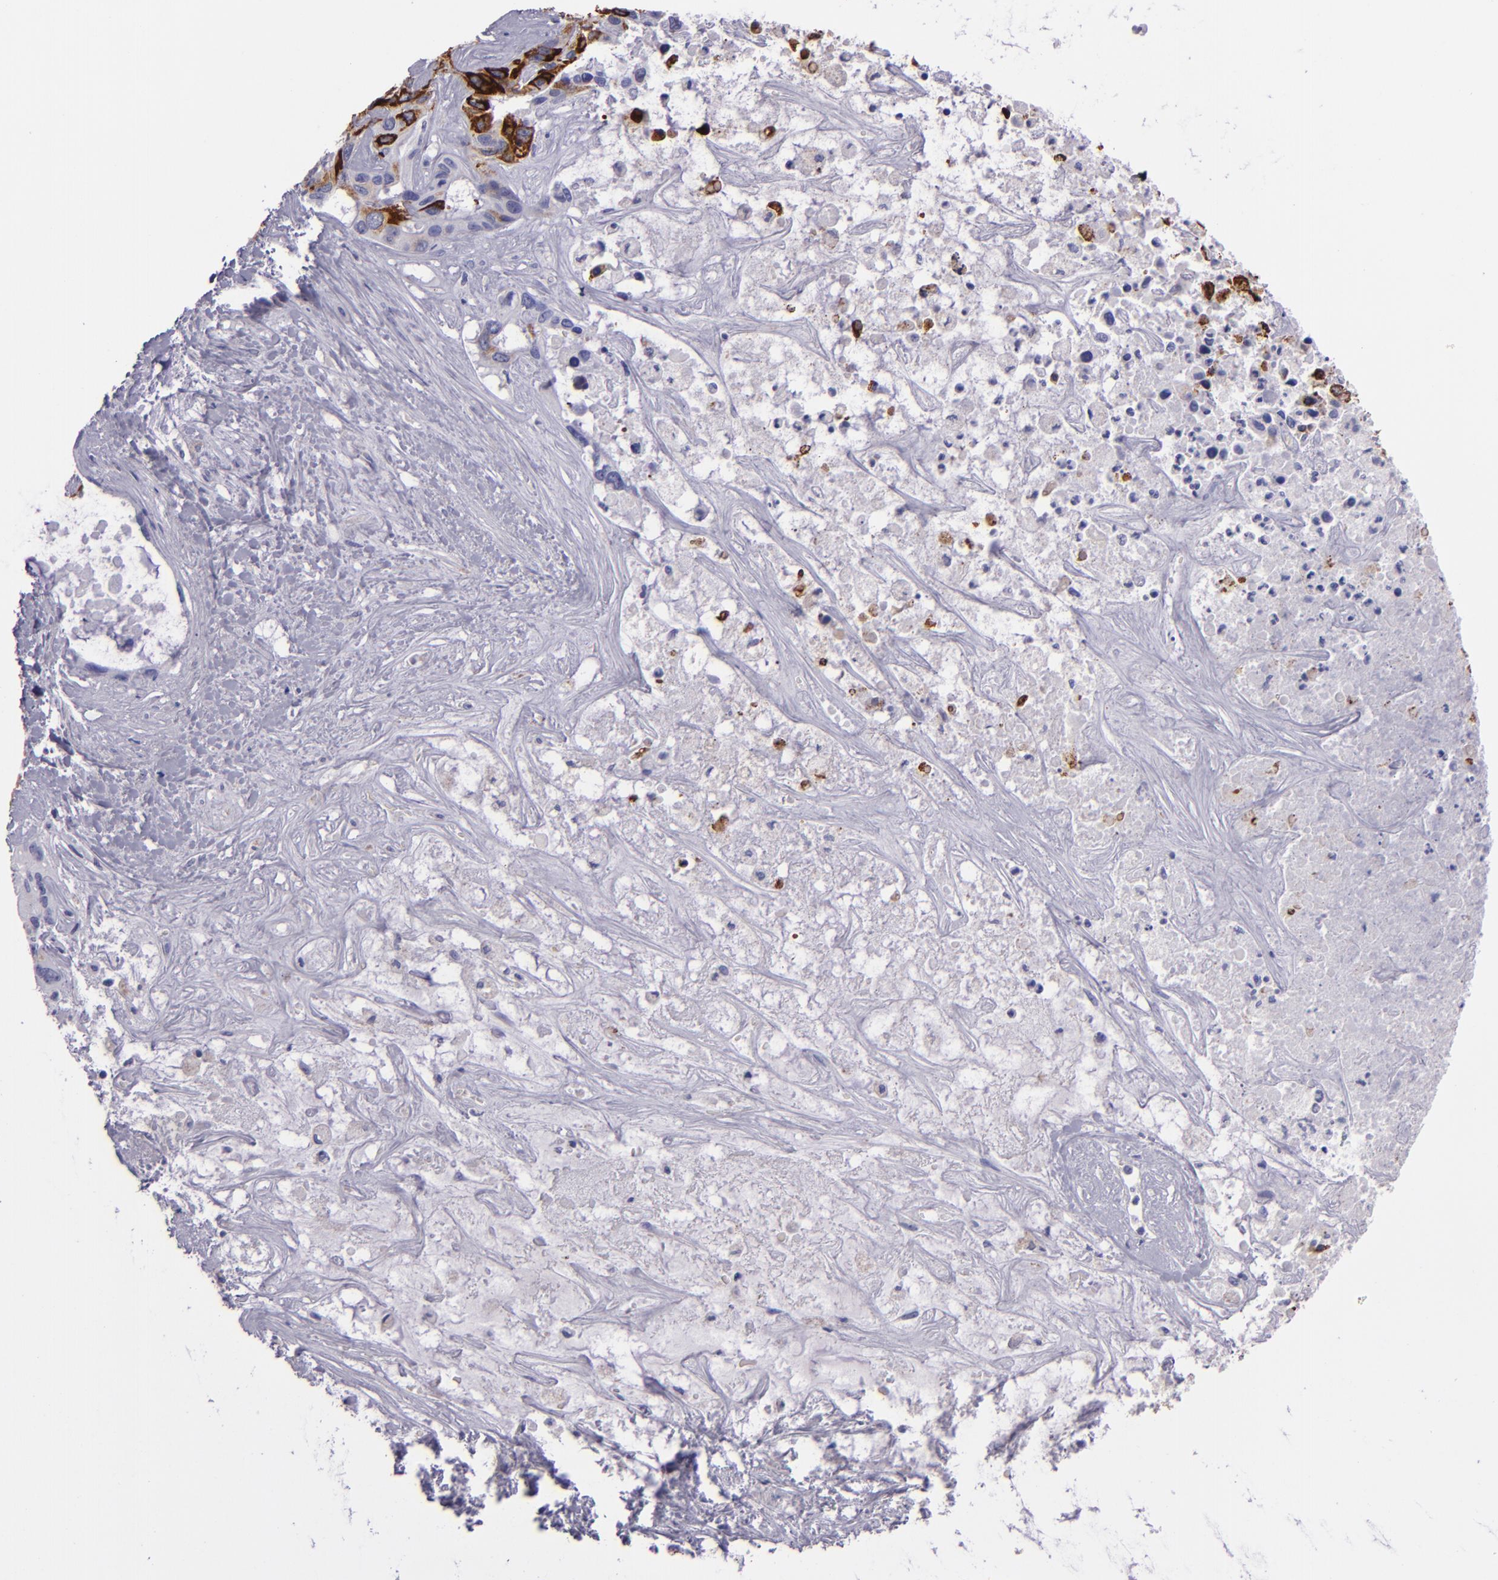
{"staining": {"intensity": "strong", "quantity": ">75%", "location": "cytoplasmic/membranous"}, "tissue": "liver cancer", "cell_type": "Tumor cells", "image_type": "cancer", "snomed": [{"axis": "morphology", "description": "Cholangiocarcinoma"}, {"axis": "topography", "description": "Liver"}], "caption": "Tumor cells display high levels of strong cytoplasmic/membranous staining in about >75% of cells in liver cancer.", "gene": "MUC5AC", "patient": {"sex": "female", "age": 65}}